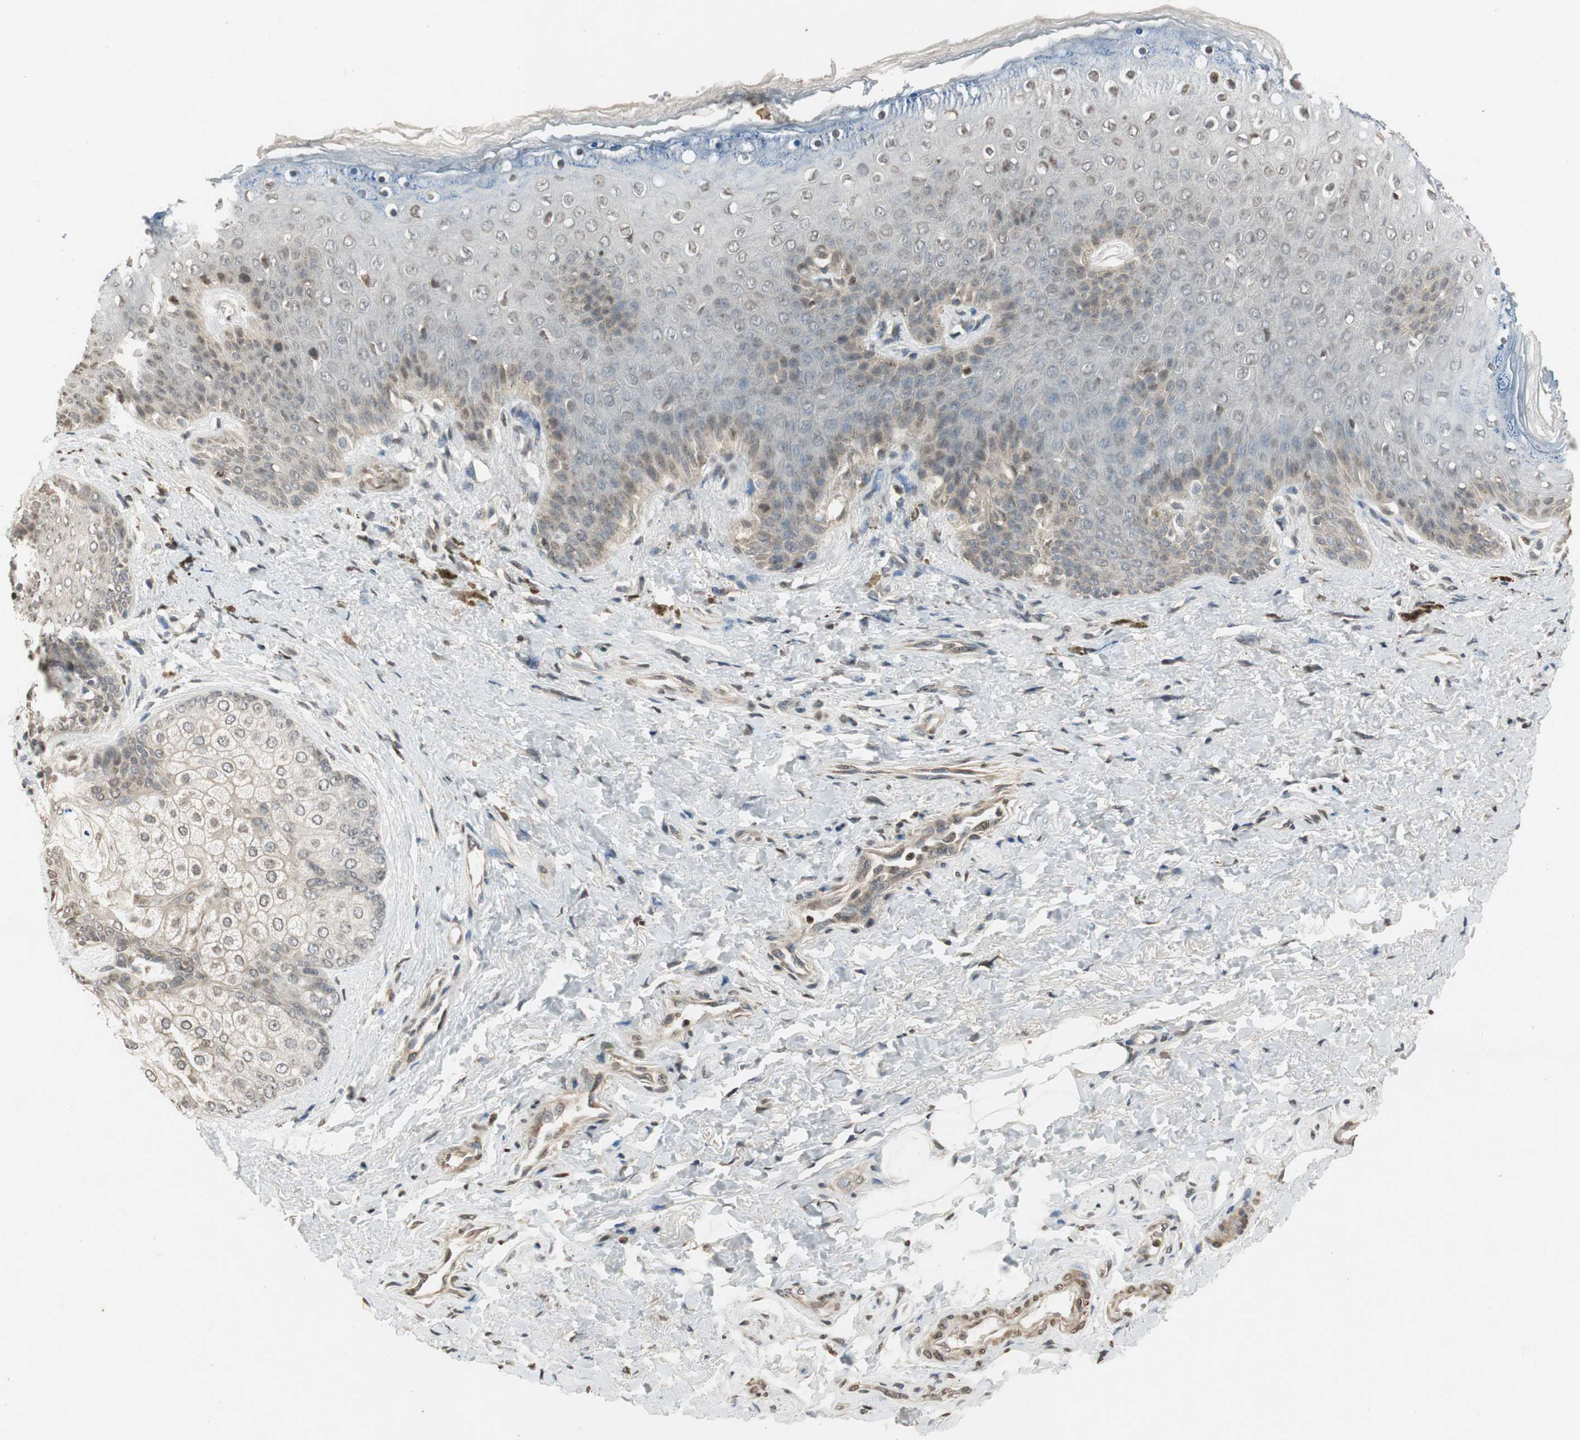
{"staining": {"intensity": "weak", "quantity": "<25%", "location": "cytoplasmic/membranous"}, "tissue": "skin", "cell_type": "Epidermal cells", "image_type": "normal", "snomed": [{"axis": "morphology", "description": "Normal tissue, NOS"}, {"axis": "topography", "description": "Anal"}], "caption": "DAB (3,3'-diaminobenzidine) immunohistochemical staining of normal skin reveals no significant expression in epidermal cells.", "gene": "PRKG1", "patient": {"sex": "female", "age": 46}}